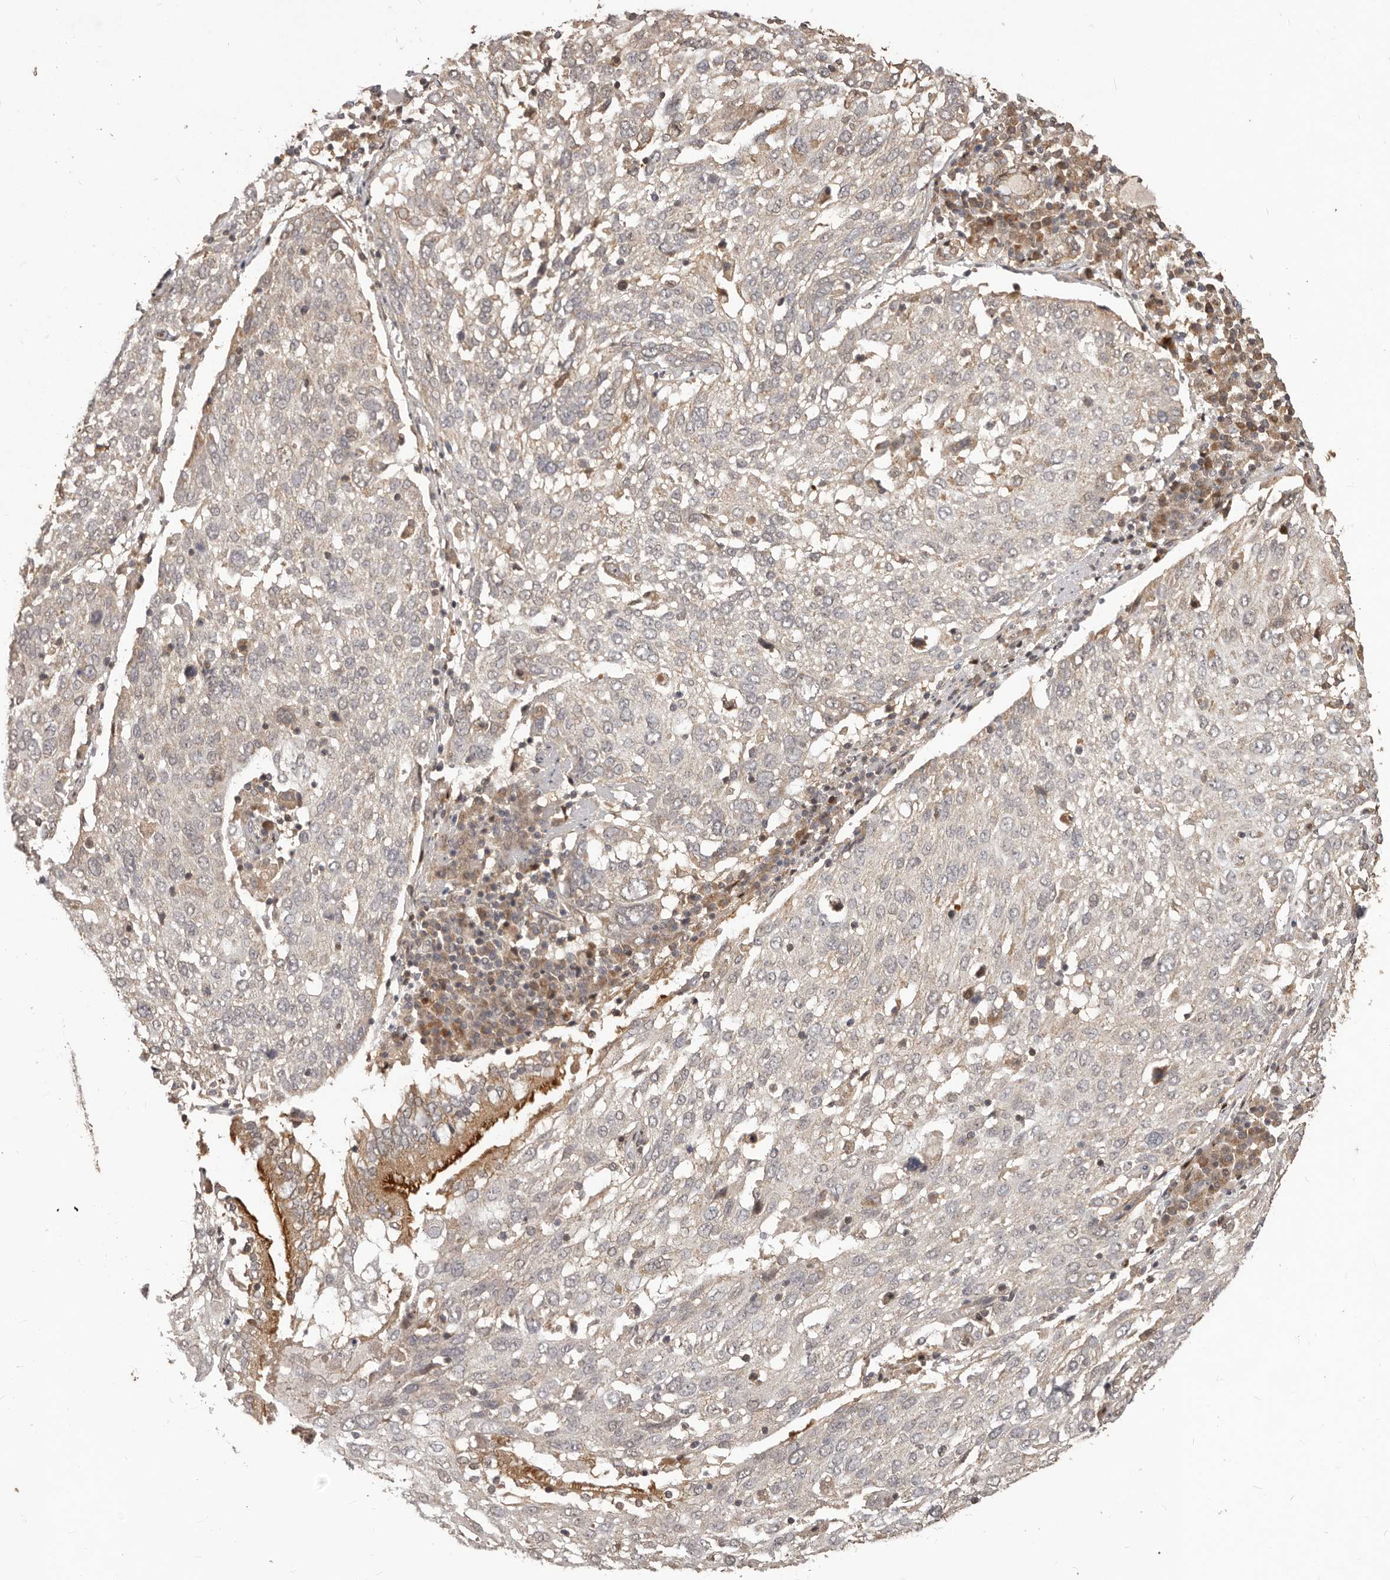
{"staining": {"intensity": "weak", "quantity": "<25%", "location": "cytoplasmic/membranous"}, "tissue": "lung cancer", "cell_type": "Tumor cells", "image_type": "cancer", "snomed": [{"axis": "morphology", "description": "Squamous cell carcinoma, NOS"}, {"axis": "topography", "description": "Lung"}], "caption": "Lung cancer stained for a protein using immunohistochemistry demonstrates no staining tumor cells.", "gene": "MTO1", "patient": {"sex": "male", "age": 65}}